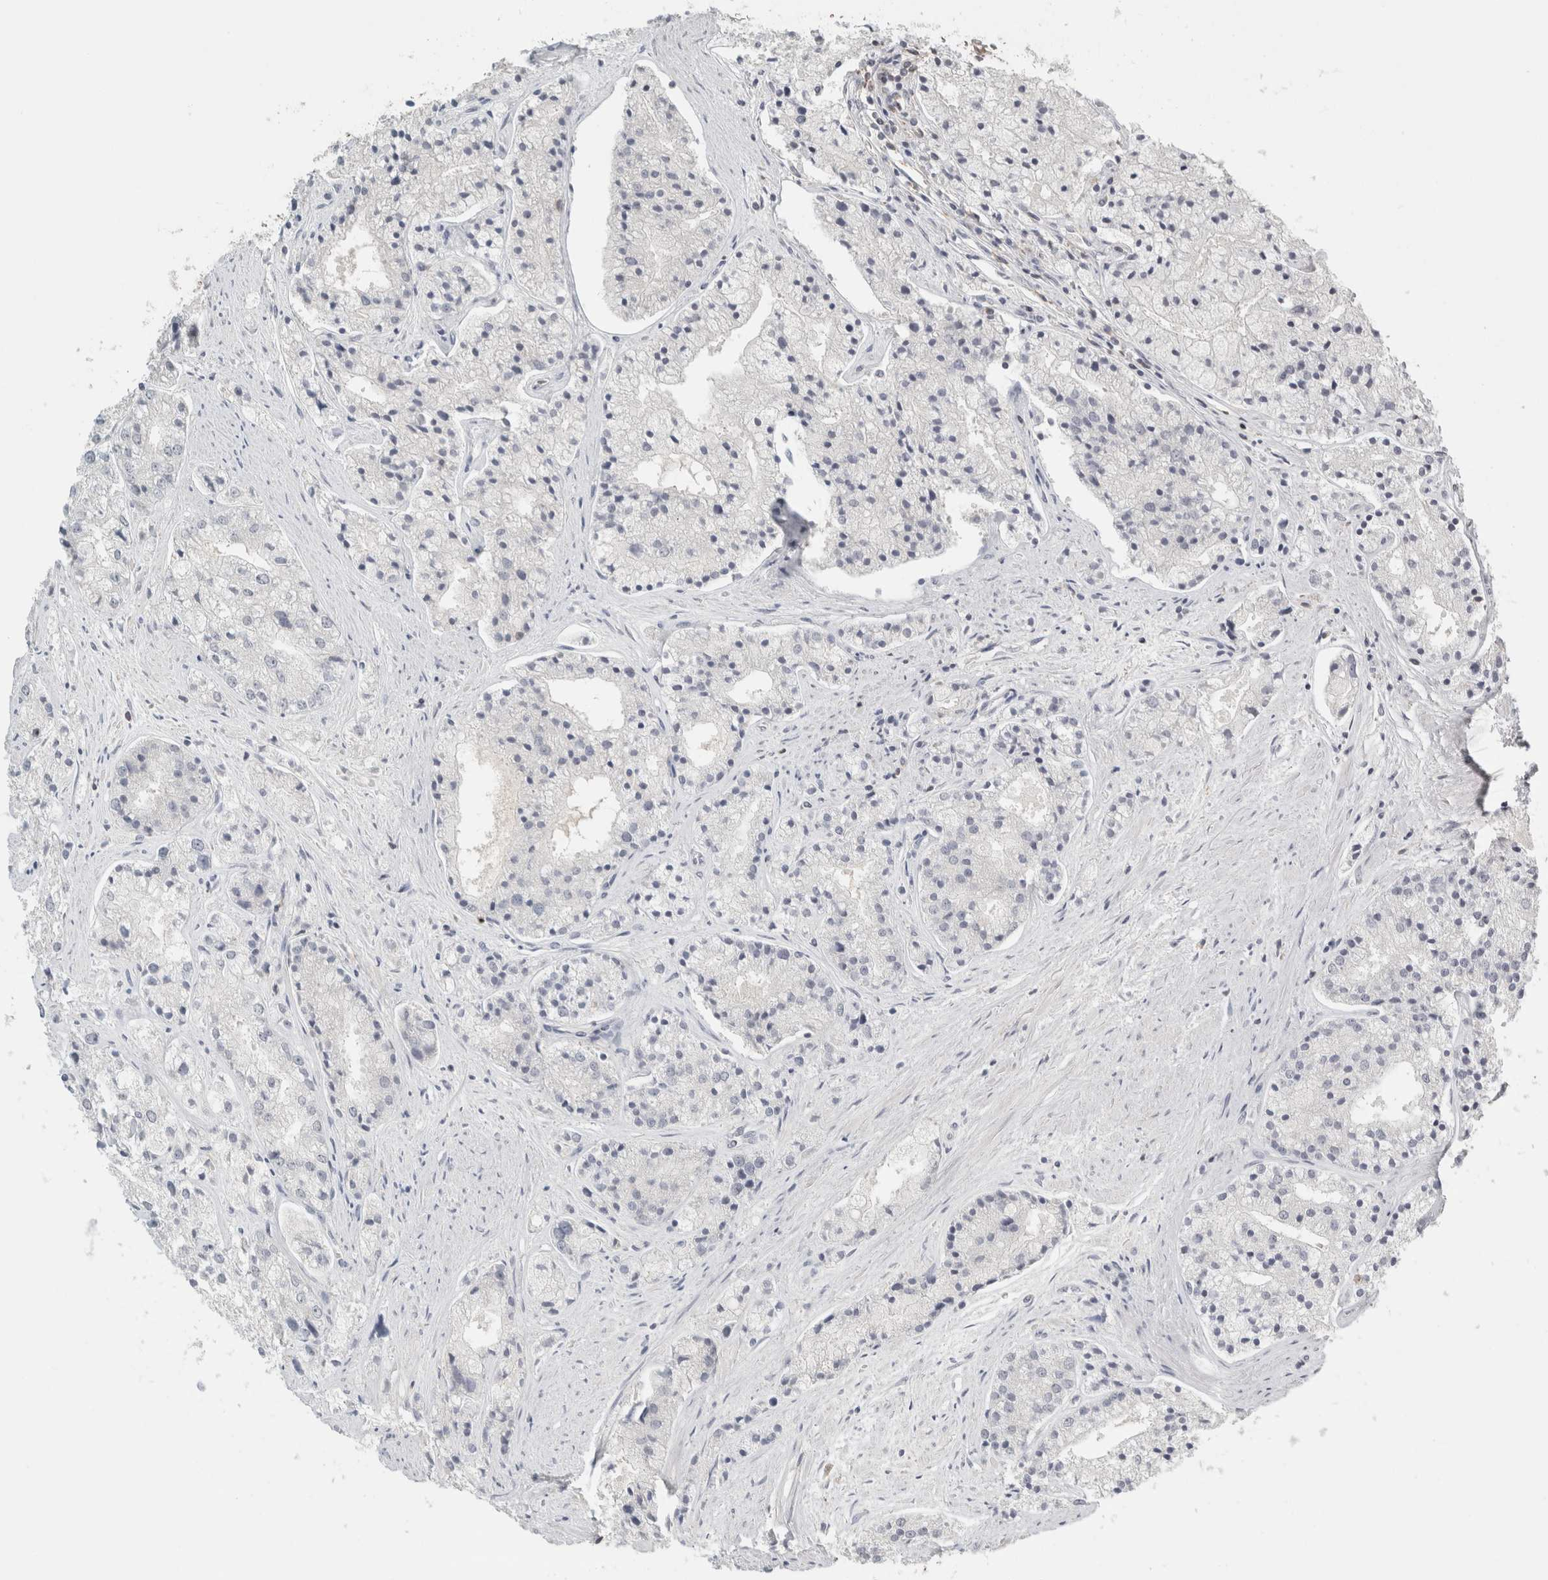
{"staining": {"intensity": "negative", "quantity": "none", "location": "none"}, "tissue": "prostate cancer", "cell_type": "Tumor cells", "image_type": "cancer", "snomed": [{"axis": "morphology", "description": "Adenocarcinoma, High grade"}, {"axis": "topography", "description": "Prostate"}], "caption": "Immunohistochemistry histopathology image of neoplastic tissue: prostate cancer (high-grade adenocarcinoma) stained with DAB (3,3'-diaminobenzidine) exhibits no significant protein staining in tumor cells.", "gene": "TRAT1", "patient": {"sex": "male", "age": 50}}